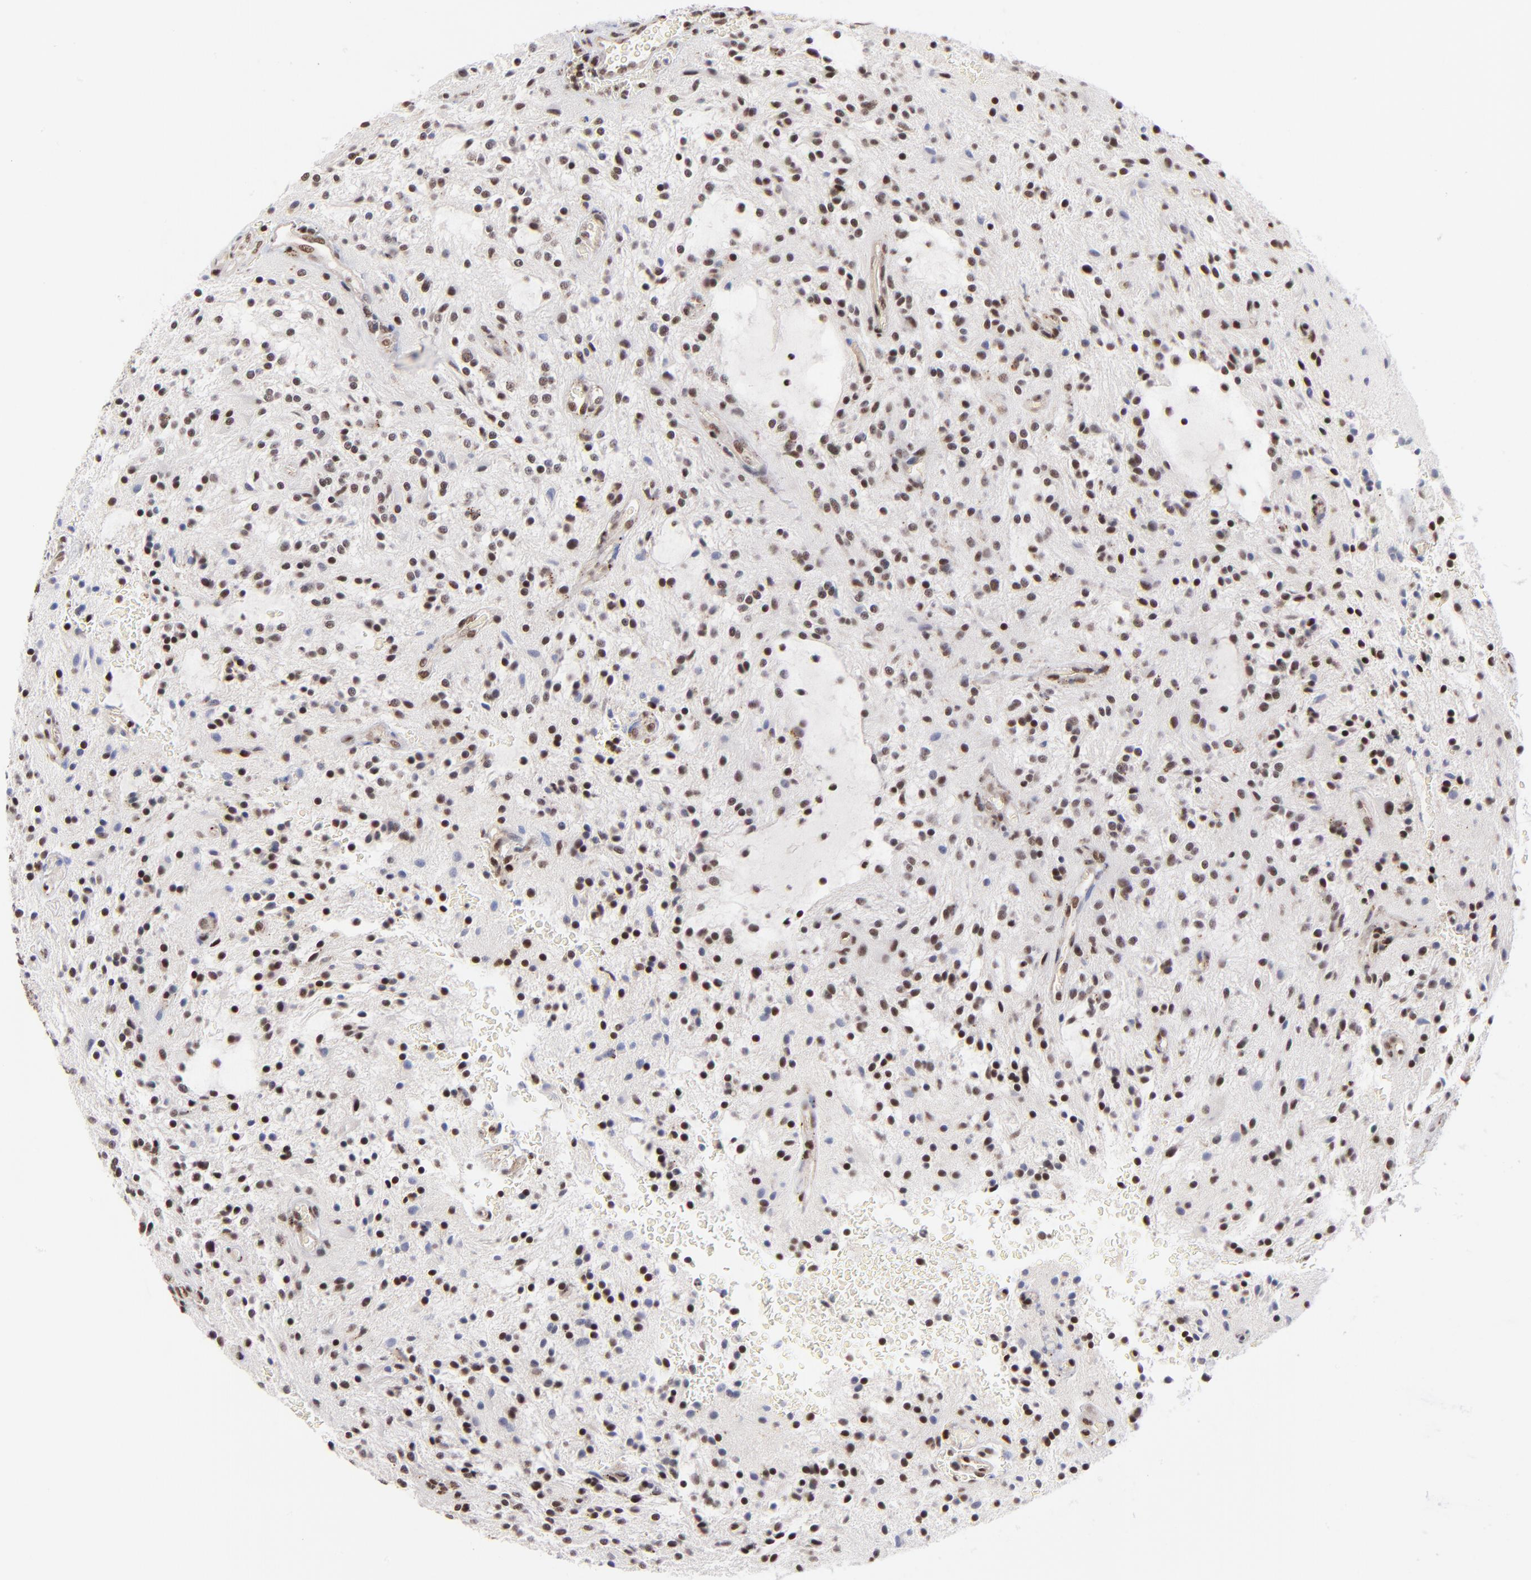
{"staining": {"intensity": "strong", "quantity": "25%-75%", "location": "nuclear"}, "tissue": "glioma", "cell_type": "Tumor cells", "image_type": "cancer", "snomed": [{"axis": "morphology", "description": "Glioma, malignant, NOS"}, {"axis": "topography", "description": "Cerebellum"}], "caption": "An image showing strong nuclear positivity in approximately 25%-75% of tumor cells in malignant glioma, as visualized by brown immunohistochemical staining.", "gene": "GABPA", "patient": {"sex": "female", "age": 10}}